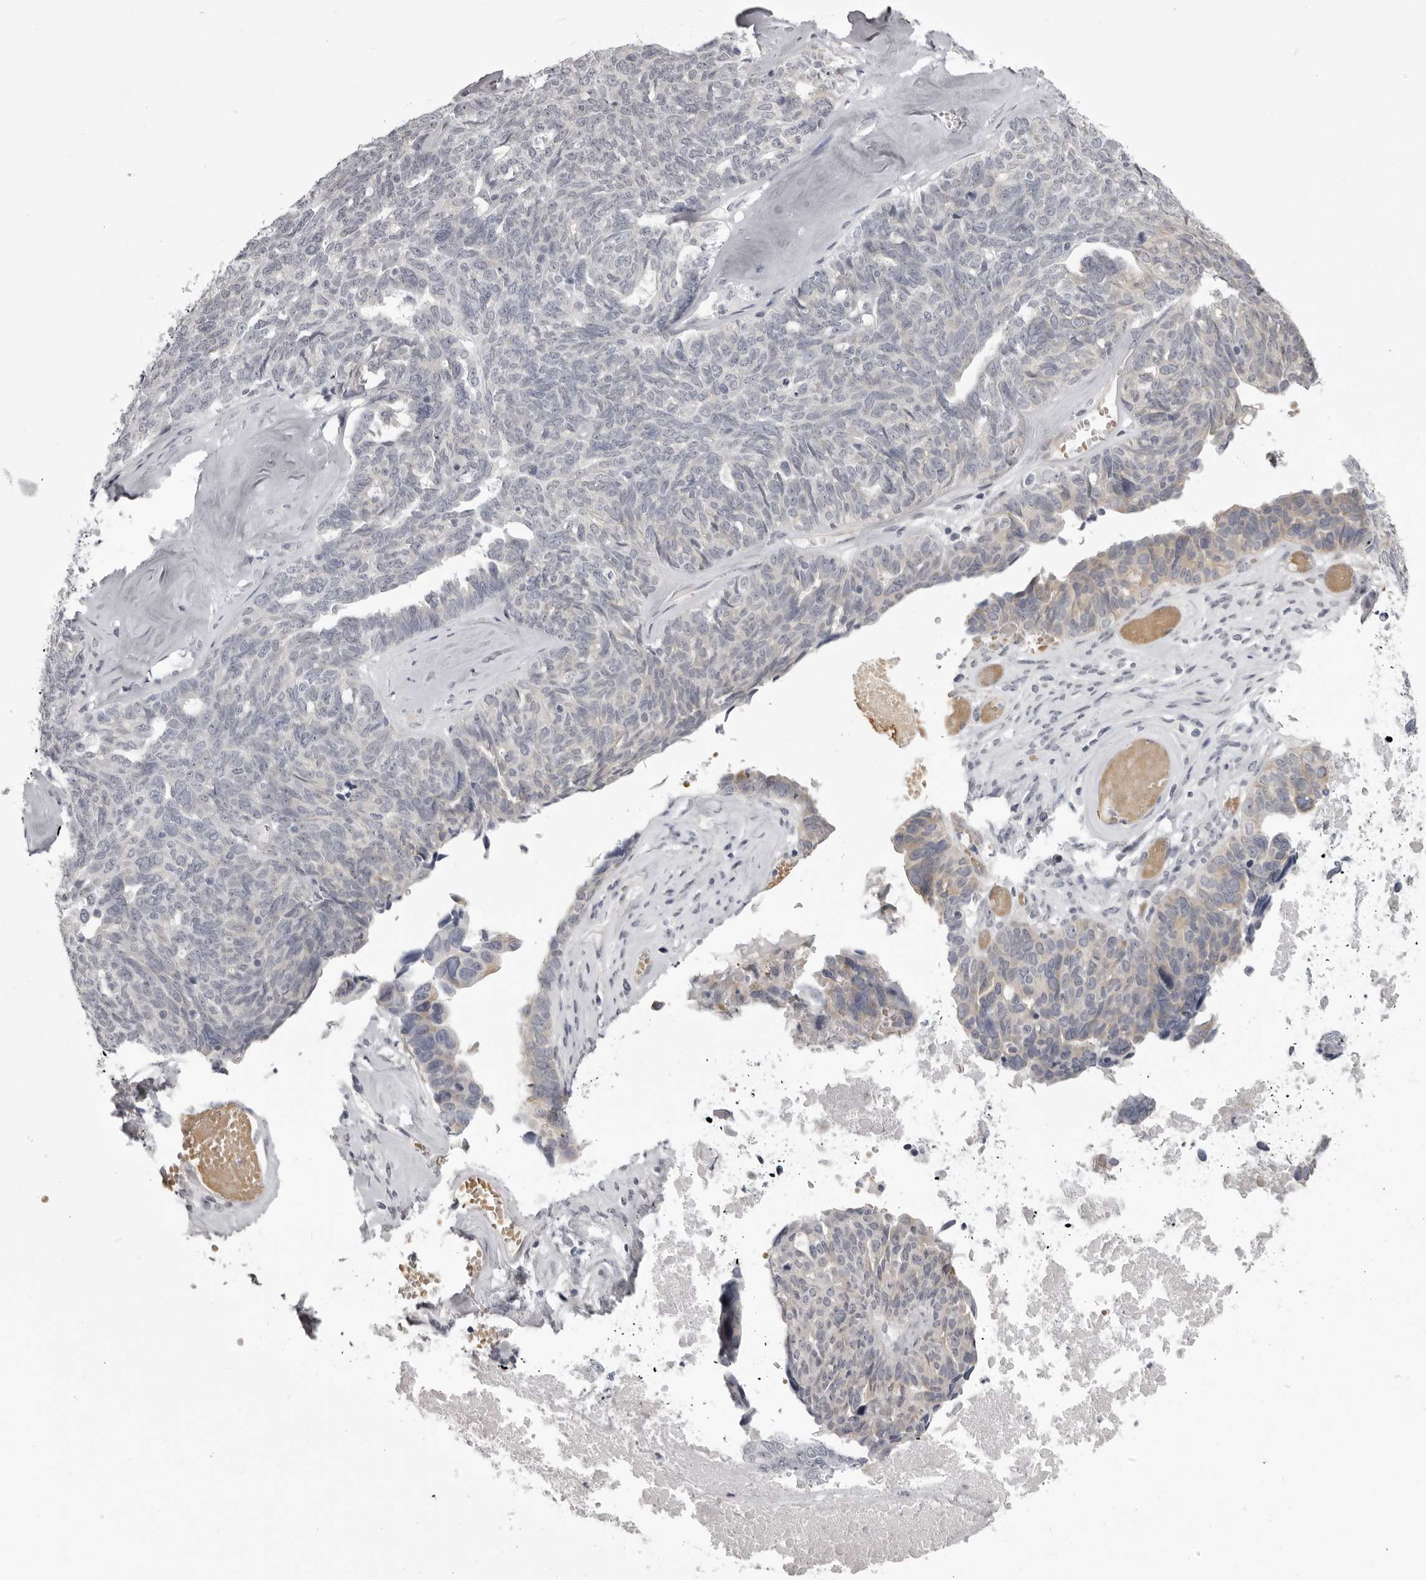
{"staining": {"intensity": "weak", "quantity": "<25%", "location": "cytoplasmic/membranous"}, "tissue": "ovarian cancer", "cell_type": "Tumor cells", "image_type": "cancer", "snomed": [{"axis": "morphology", "description": "Cystadenocarcinoma, serous, NOS"}, {"axis": "topography", "description": "Ovary"}], "caption": "Image shows no significant protein expression in tumor cells of ovarian serous cystadenocarcinoma. (Immunohistochemistry, brightfield microscopy, high magnification).", "gene": "EPHA10", "patient": {"sex": "female", "age": 79}}